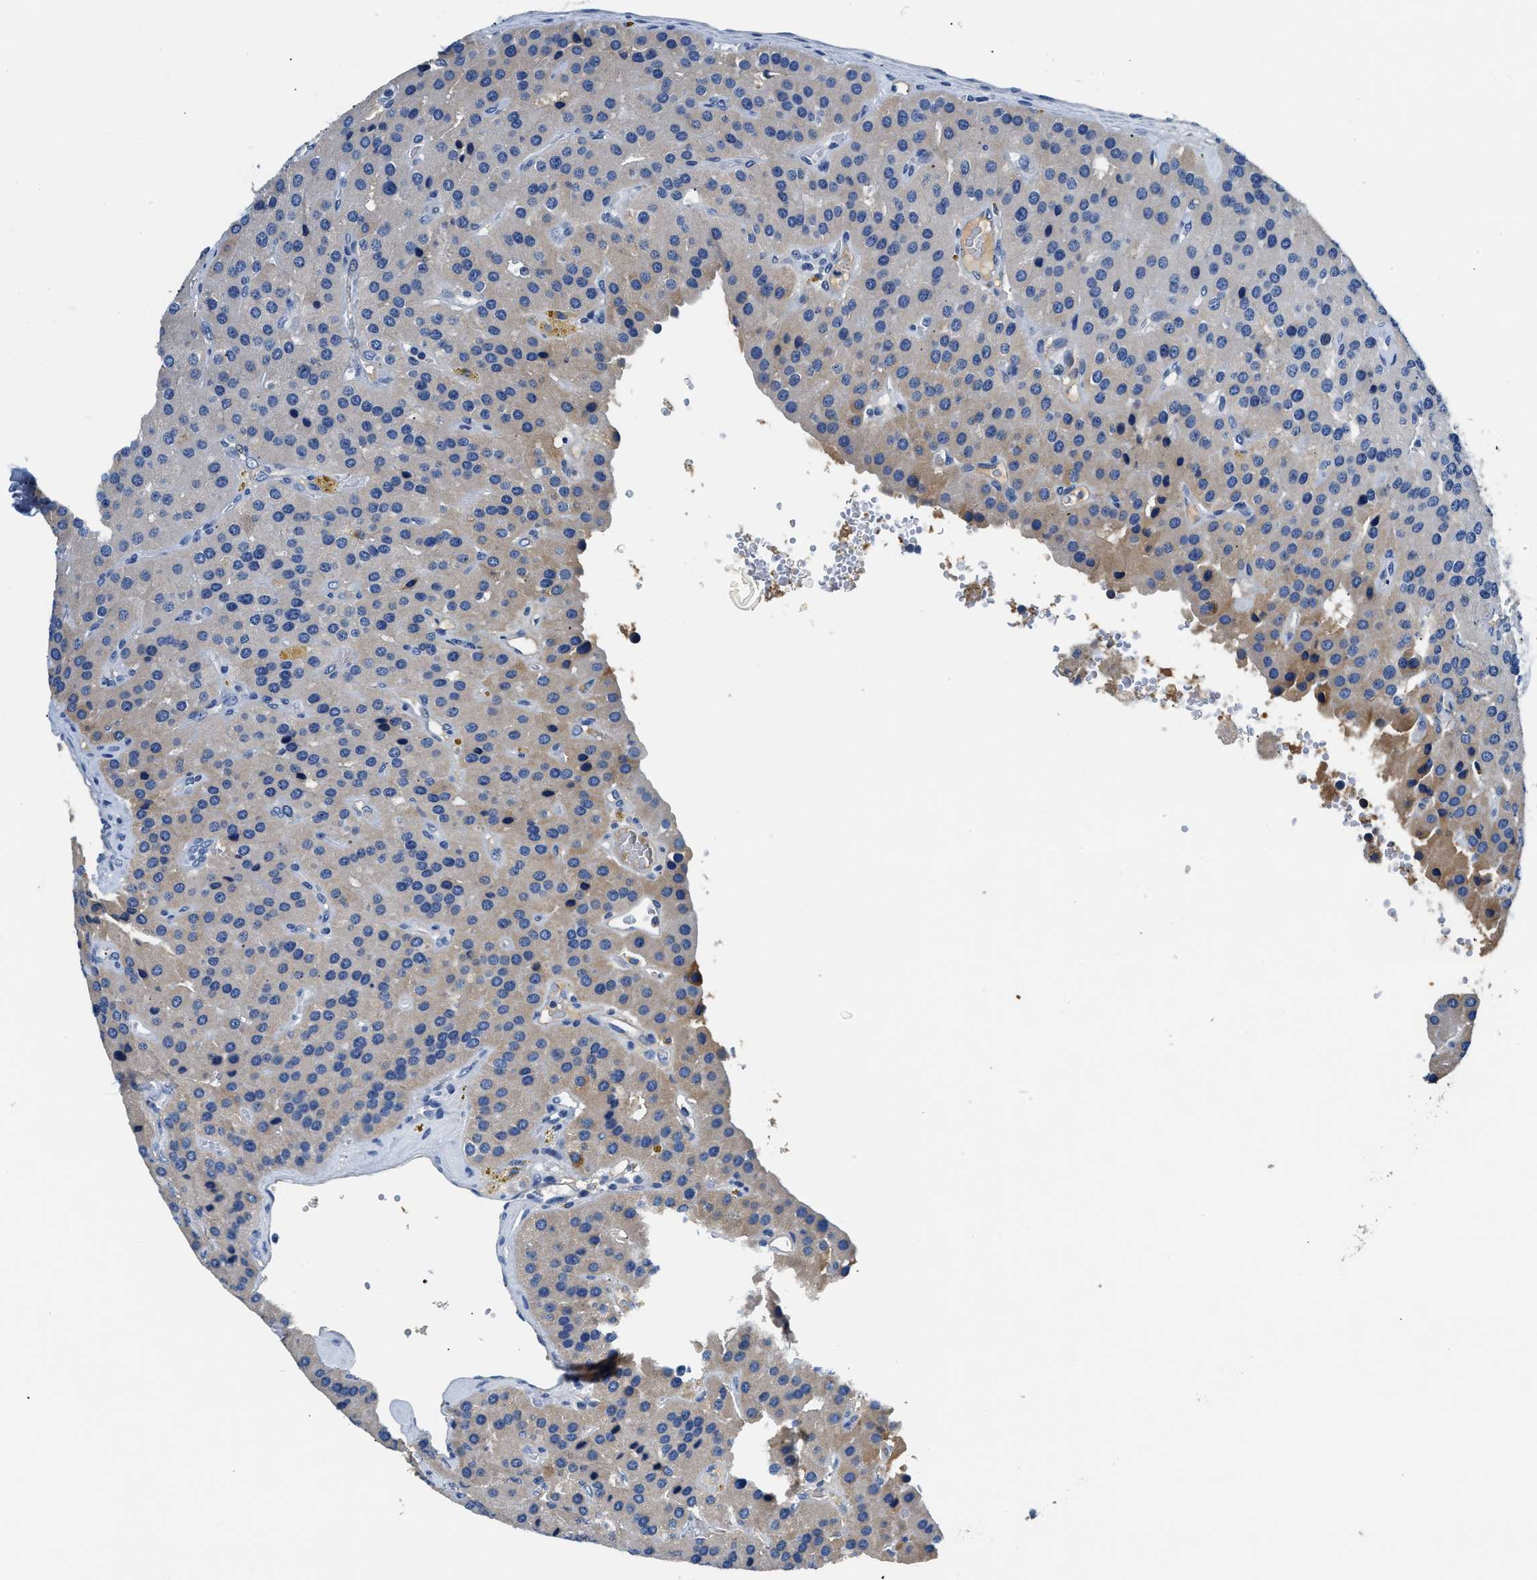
{"staining": {"intensity": "negative", "quantity": "none", "location": "none"}, "tissue": "parathyroid gland", "cell_type": "Glandular cells", "image_type": "normal", "snomed": [{"axis": "morphology", "description": "Normal tissue, NOS"}, {"axis": "morphology", "description": "Adenoma, NOS"}, {"axis": "topography", "description": "Parathyroid gland"}], "caption": "DAB (3,3'-diaminobenzidine) immunohistochemical staining of benign parathyroid gland demonstrates no significant expression in glandular cells. (DAB (3,3'-diaminobenzidine) immunohistochemistry visualized using brightfield microscopy, high magnification).", "gene": "PCK2", "patient": {"sex": "female", "age": 86}}